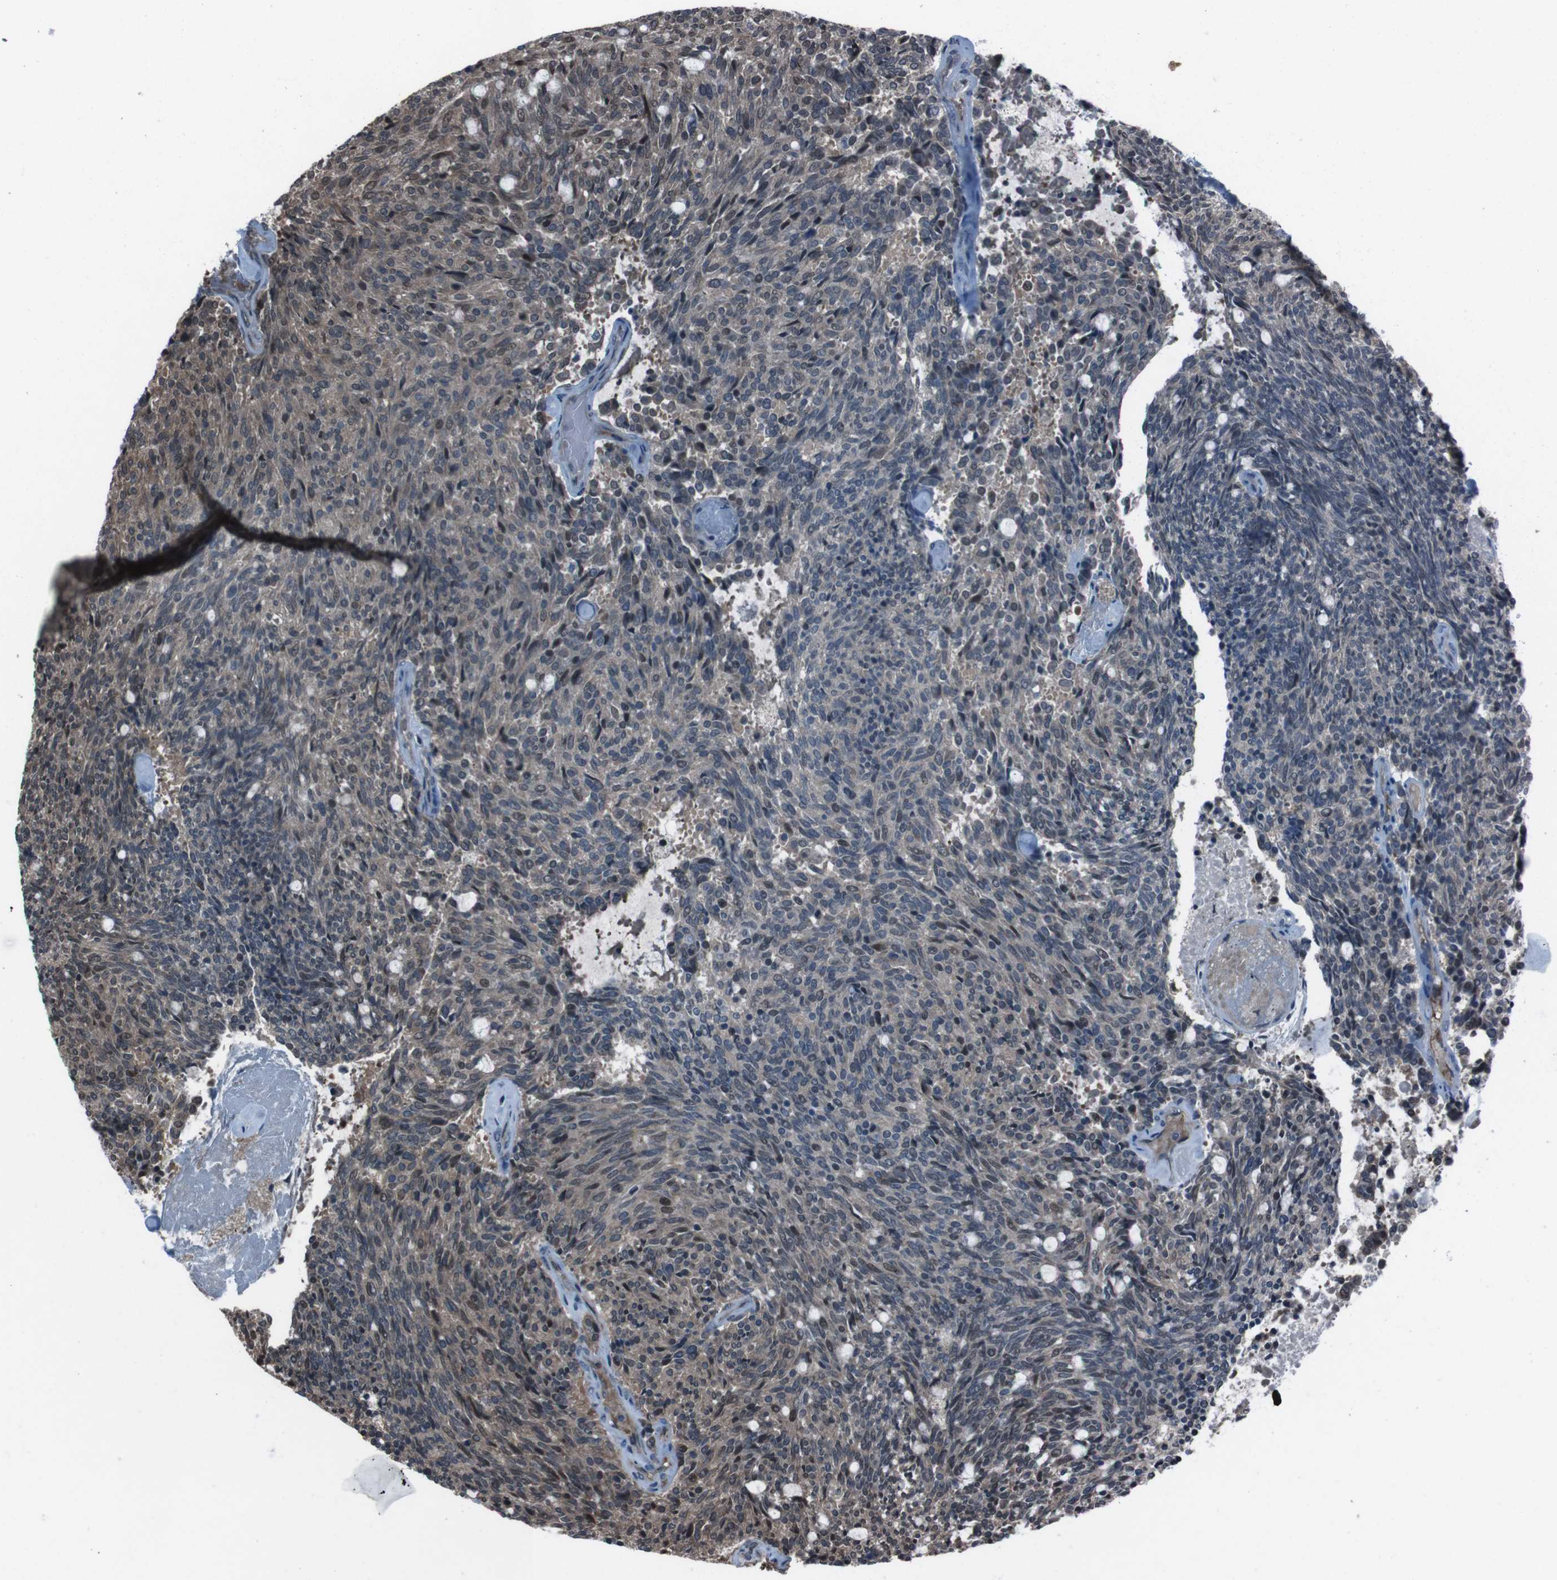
{"staining": {"intensity": "weak", "quantity": "25%-75%", "location": "cytoplasmic/membranous,nuclear"}, "tissue": "carcinoid", "cell_type": "Tumor cells", "image_type": "cancer", "snomed": [{"axis": "morphology", "description": "Carcinoid, malignant, NOS"}, {"axis": "topography", "description": "Pancreas"}], "caption": "Carcinoid (malignant) tissue demonstrates weak cytoplasmic/membranous and nuclear staining in approximately 25%-75% of tumor cells Nuclei are stained in blue.", "gene": "SS18L1", "patient": {"sex": "female", "age": 54}}